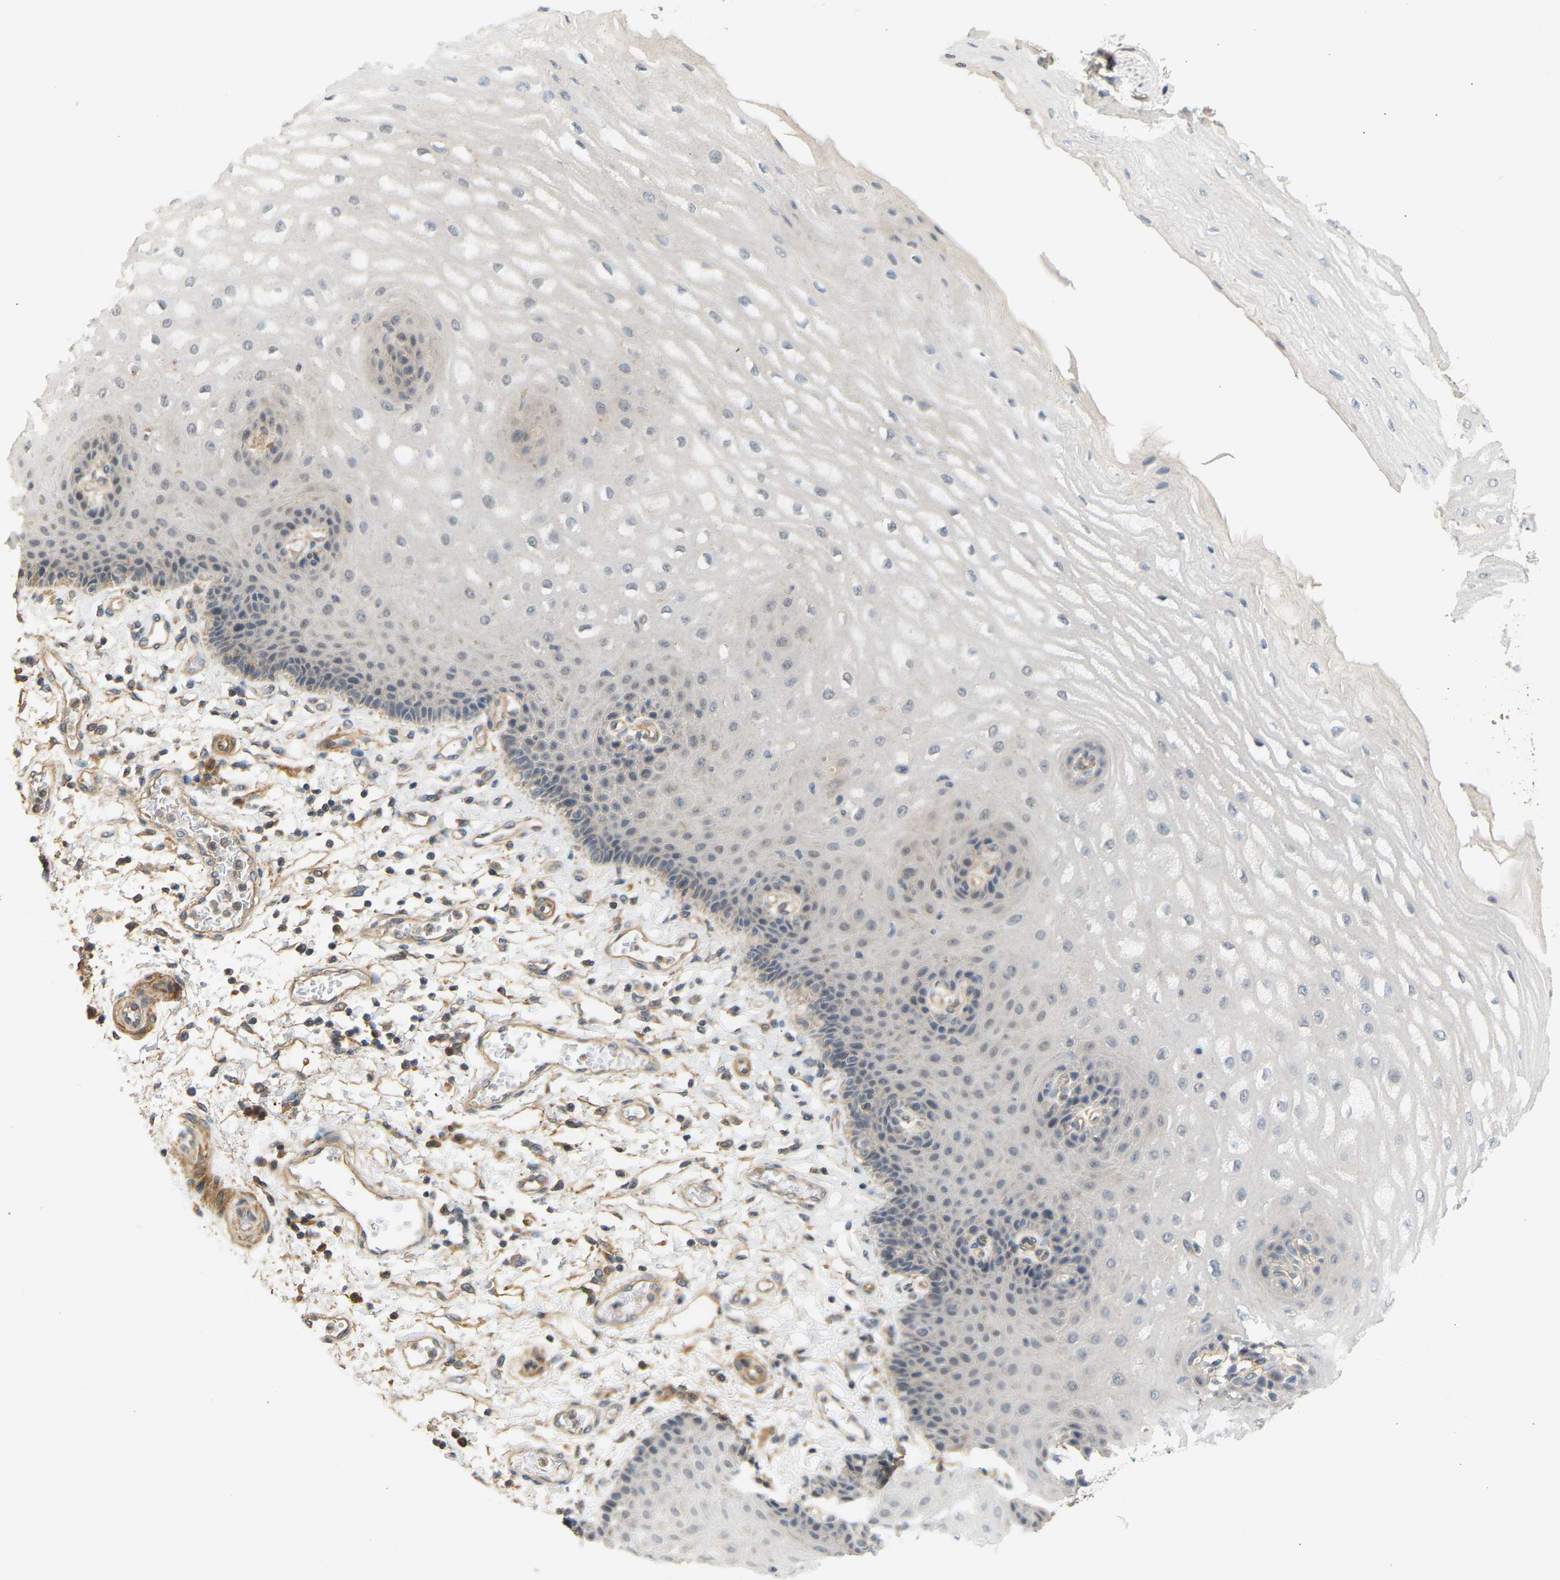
{"staining": {"intensity": "weak", "quantity": "<25%", "location": "nuclear"}, "tissue": "esophagus", "cell_type": "Squamous epithelial cells", "image_type": "normal", "snomed": [{"axis": "morphology", "description": "Normal tissue, NOS"}, {"axis": "topography", "description": "Esophagus"}], "caption": "Photomicrograph shows no protein expression in squamous epithelial cells of normal esophagus.", "gene": "RGL1", "patient": {"sex": "male", "age": 54}}